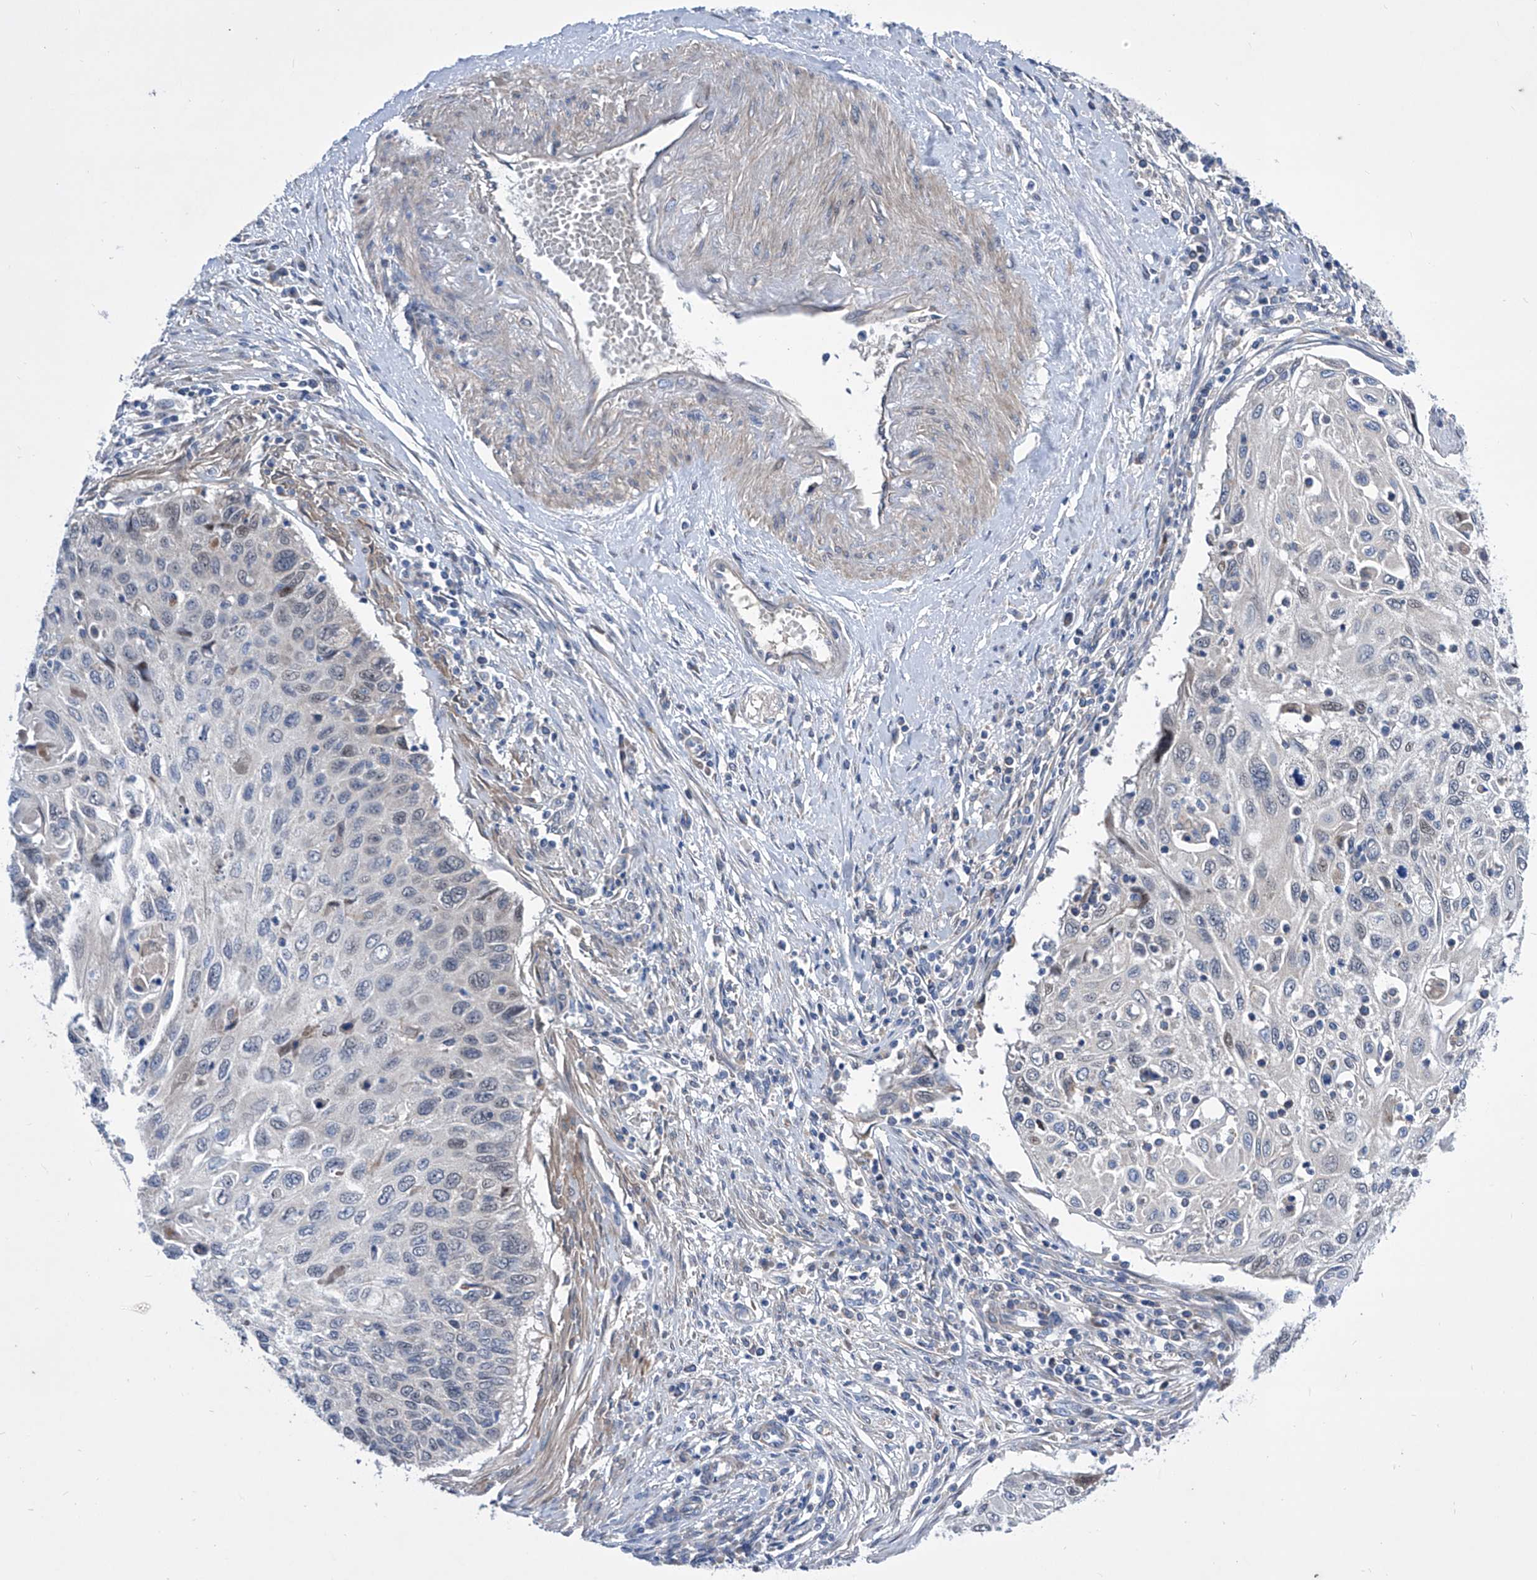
{"staining": {"intensity": "weak", "quantity": "<25%", "location": "nuclear"}, "tissue": "cervical cancer", "cell_type": "Tumor cells", "image_type": "cancer", "snomed": [{"axis": "morphology", "description": "Squamous cell carcinoma, NOS"}, {"axis": "topography", "description": "Cervix"}], "caption": "DAB immunohistochemical staining of human cervical cancer shows no significant expression in tumor cells.", "gene": "SRBD1", "patient": {"sex": "female", "age": 70}}